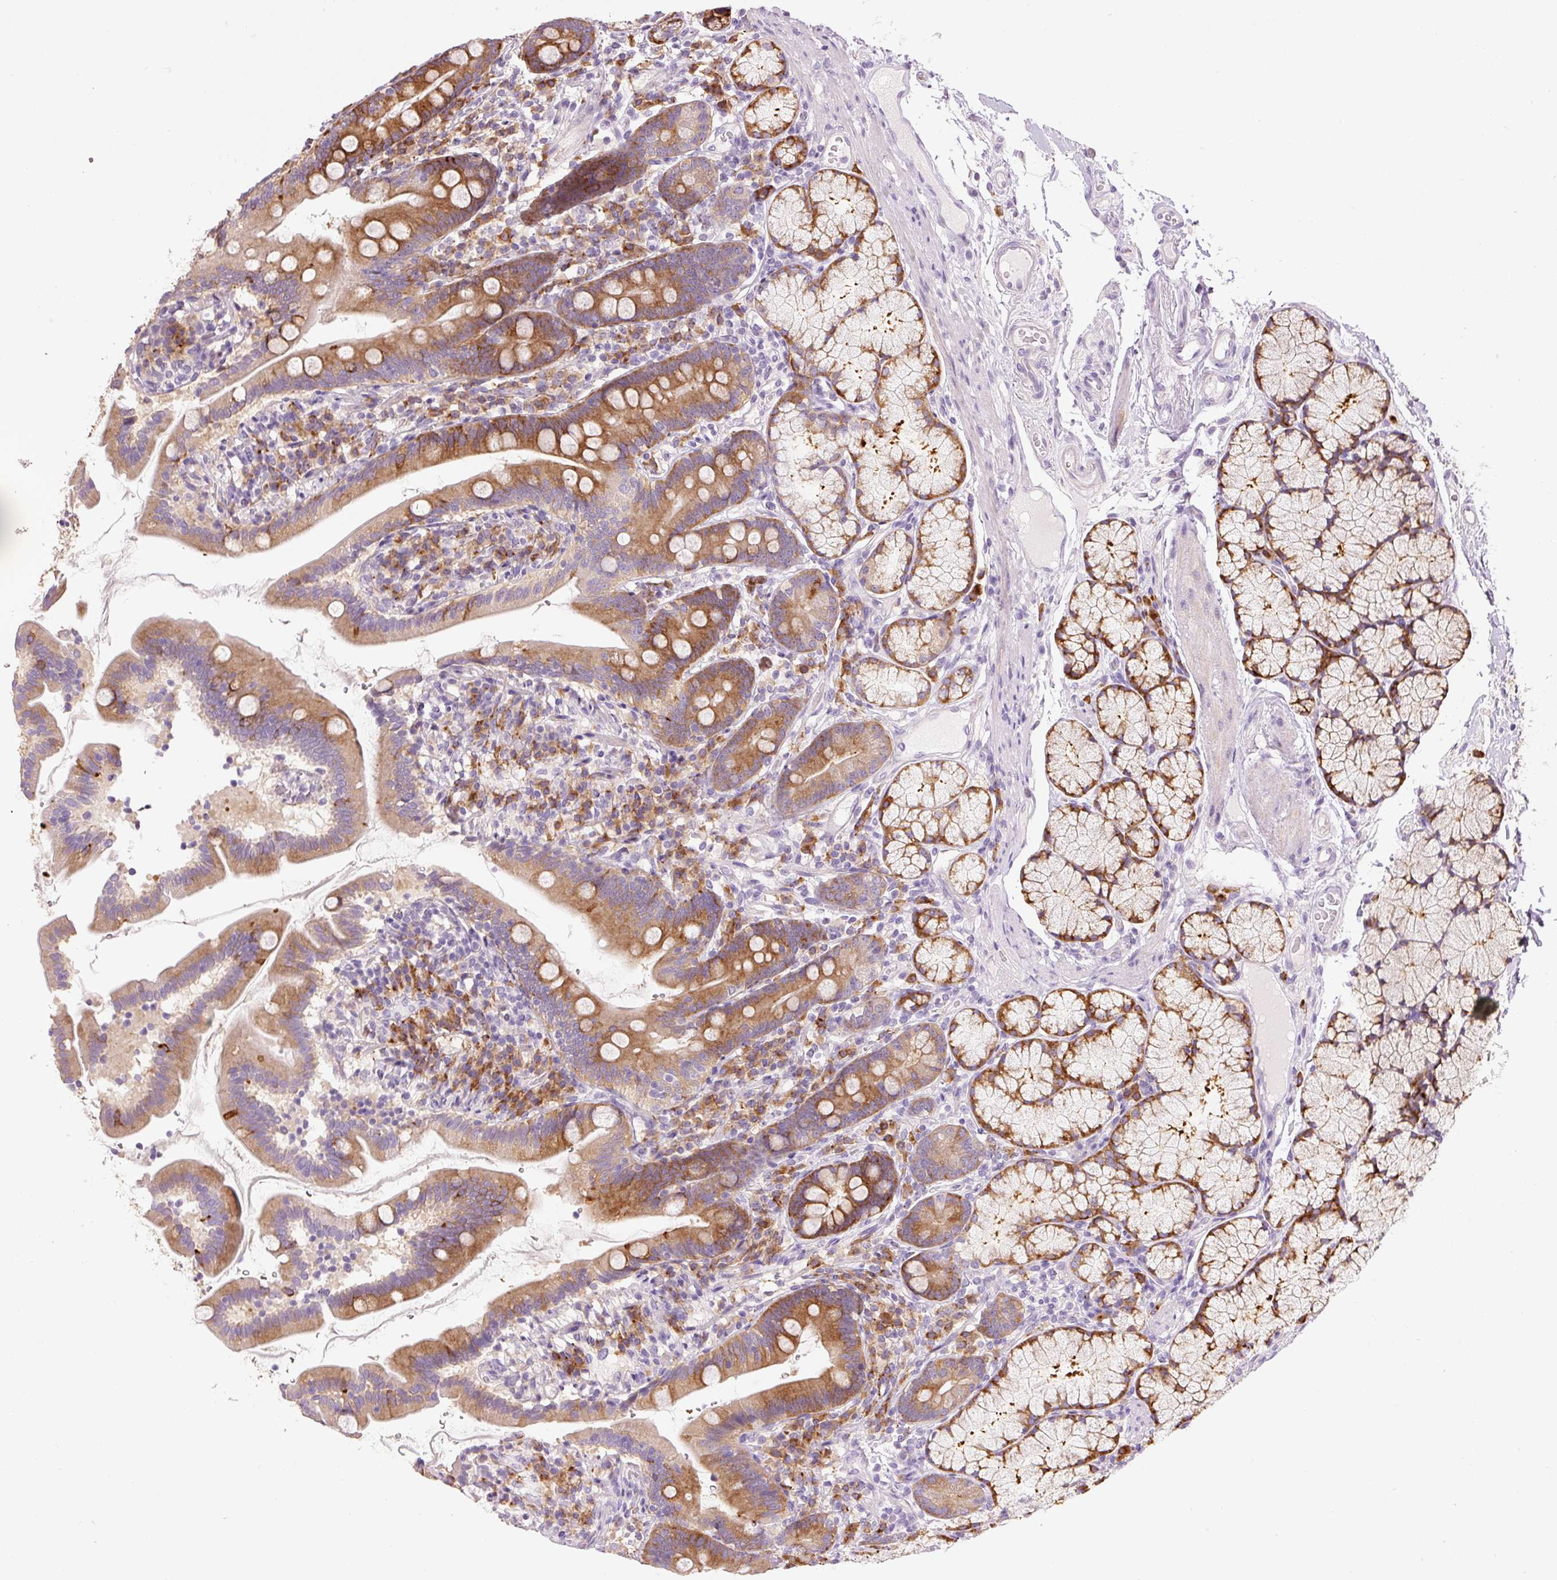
{"staining": {"intensity": "strong", "quantity": ">75%", "location": "cytoplasmic/membranous"}, "tissue": "duodenum", "cell_type": "Glandular cells", "image_type": "normal", "snomed": [{"axis": "morphology", "description": "Normal tissue, NOS"}, {"axis": "topography", "description": "Duodenum"}], "caption": "Brown immunohistochemical staining in normal human duodenum shows strong cytoplasmic/membranous staining in approximately >75% of glandular cells. (DAB IHC with brightfield microscopy, high magnification).", "gene": "HAX1", "patient": {"sex": "female", "age": 67}}